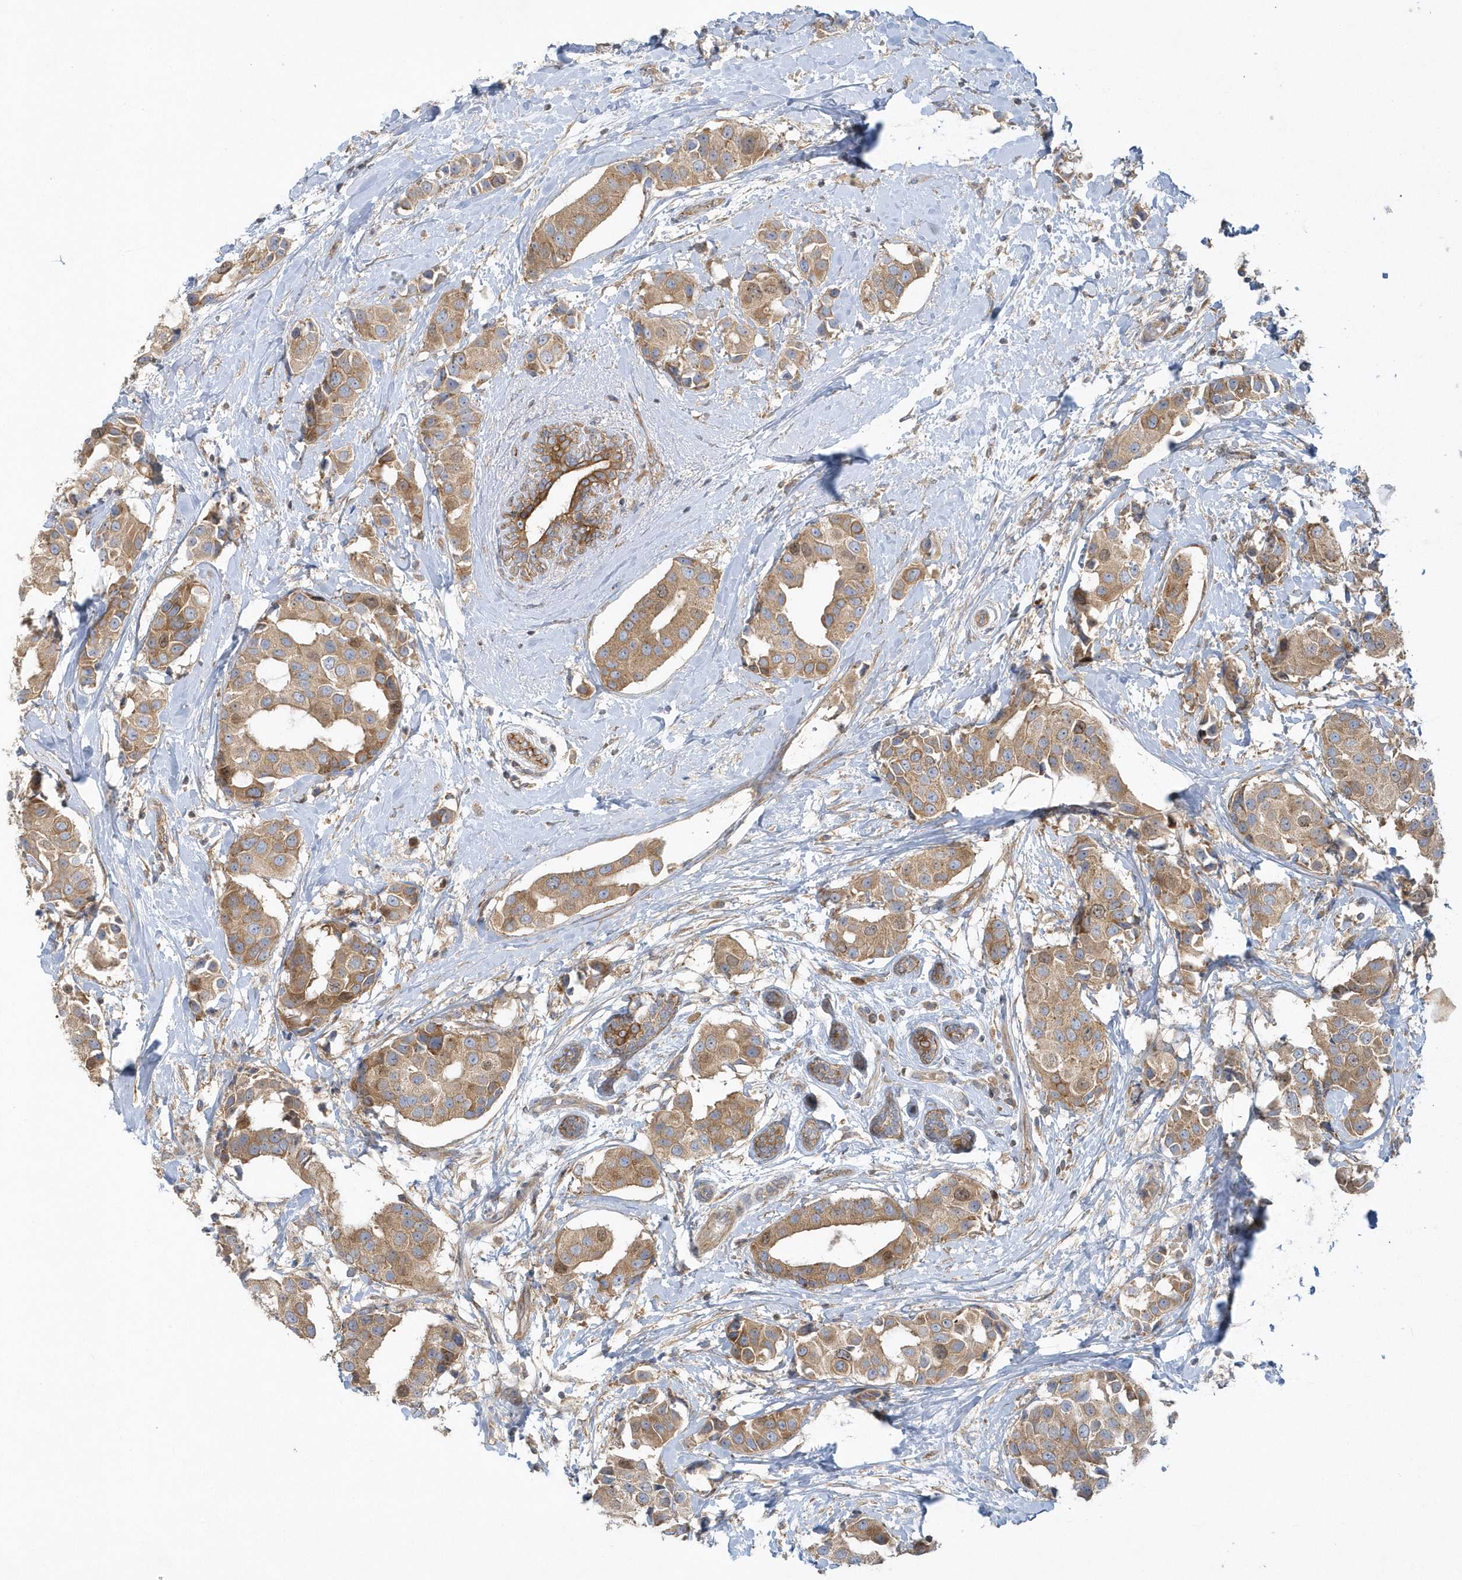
{"staining": {"intensity": "moderate", "quantity": ">75%", "location": "cytoplasmic/membranous"}, "tissue": "breast cancer", "cell_type": "Tumor cells", "image_type": "cancer", "snomed": [{"axis": "morphology", "description": "Normal tissue, NOS"}, {"axis": "morphology", "description": "Duct carcinoma"}, {"axis": "topography", "description": "Breast"}], "caption": "Tumor cells show medium levels of moderate cytoplasmic/membranous positivity in about >75% of cells in human breast invasive ductal carcinoma.", "gene": "CNOT10", "patient": {"sex": "female", "age": 39}}